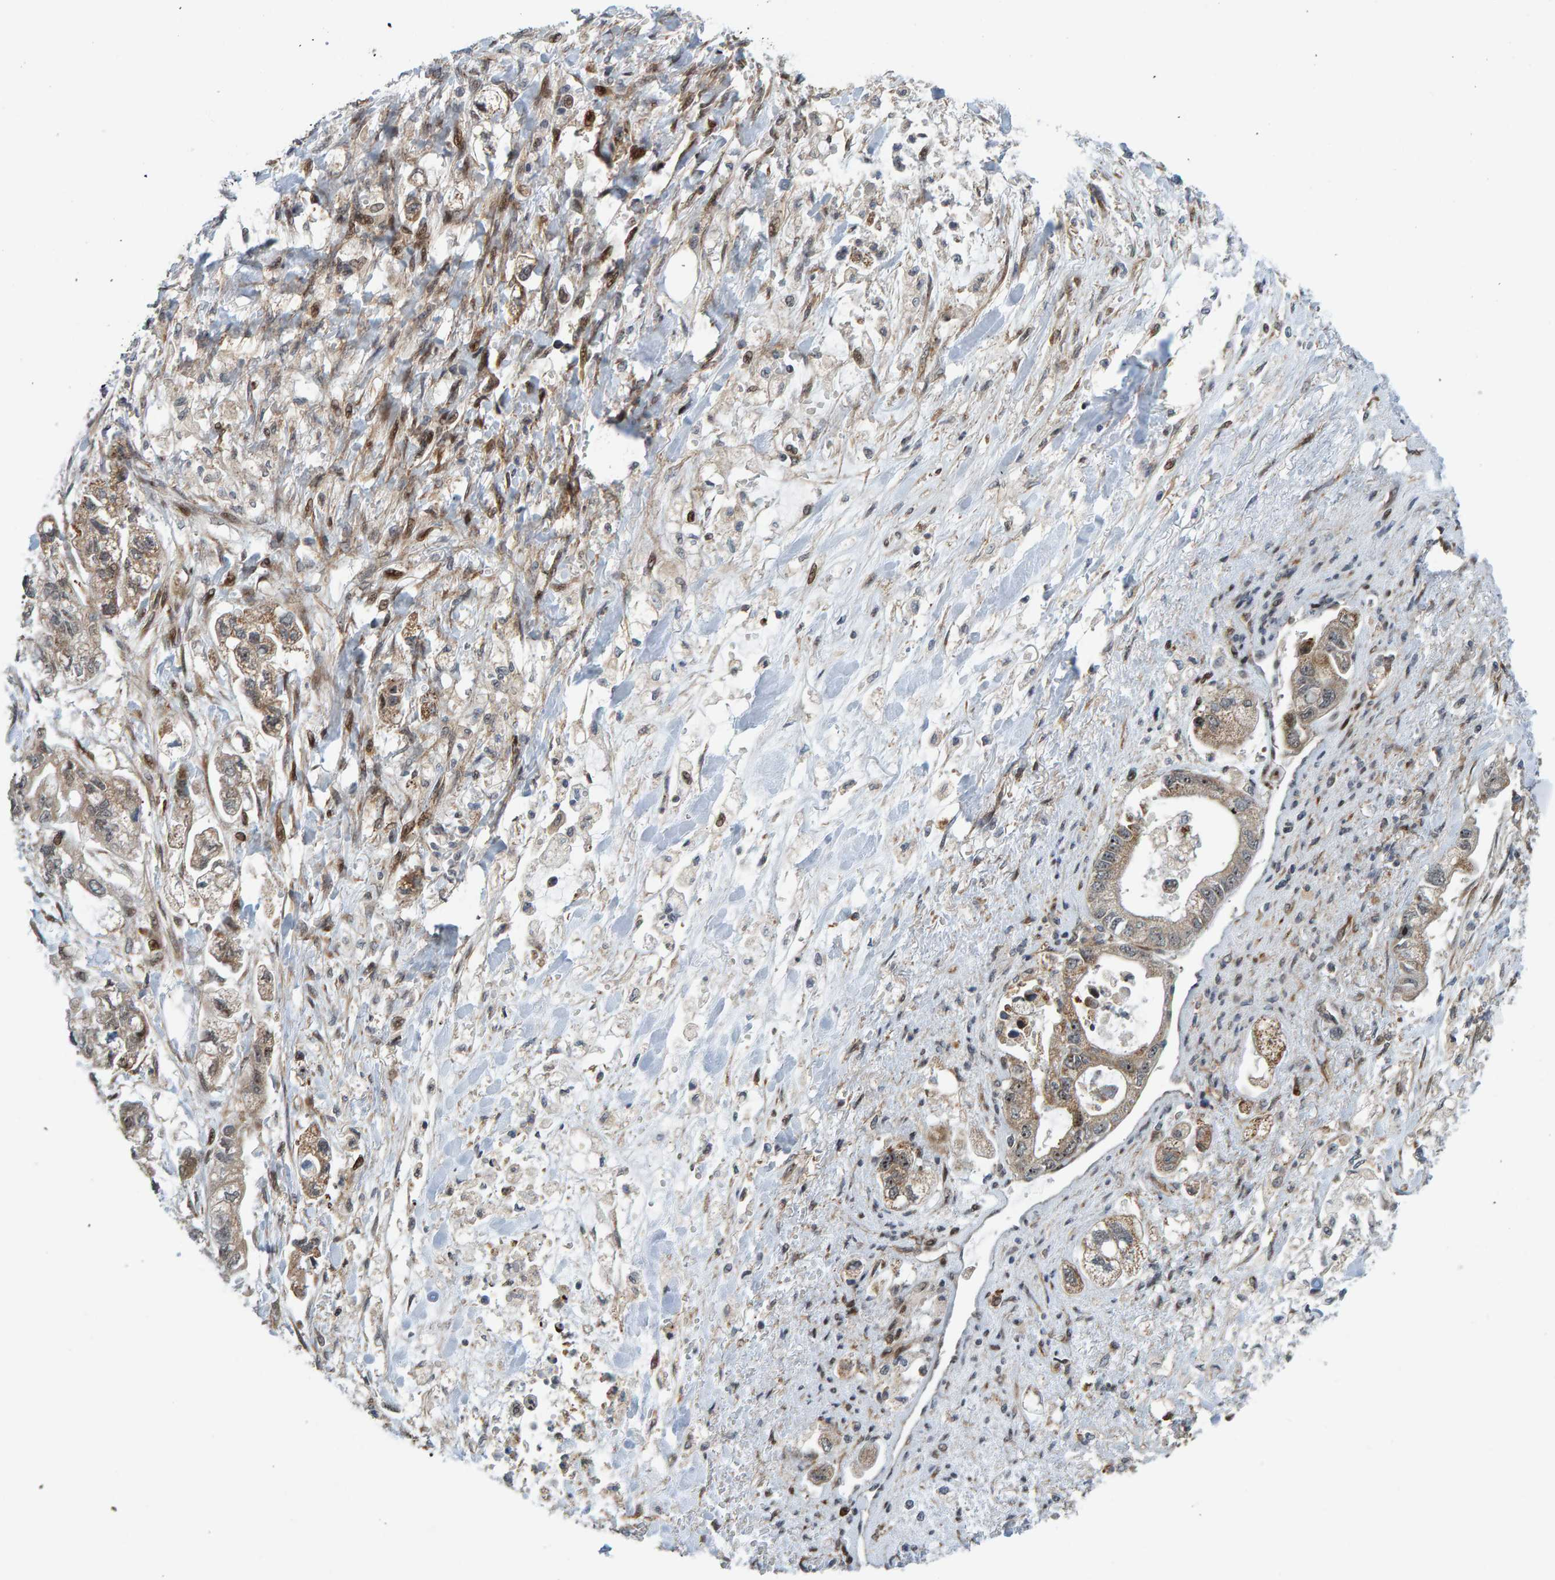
{"staining": {"intensity": "weak", "quantity": ">75%", "location": "cytoplasmic/membranous,nuclear"}, "tissue": "stomach cancer", "cell_type": "Tumor cells", "image_type": "cancer", "snomed": [{"axis": "morphology", "description": "Normal tissue, NOS"}, {"axis": "morphology", "description": "Adenocarcinoma, NOS"}, {"axis": "topography", "description": "Stomach"}], "caption": "DAB immunohistochemical staining of human adenocarcinoma (stomach) displays weak cytoplasmic/membranous and nuclear protein expression in about >75% of tumor cells.", "gene": "ZNF366", "patient": {"sex": "male", "age": 62}}